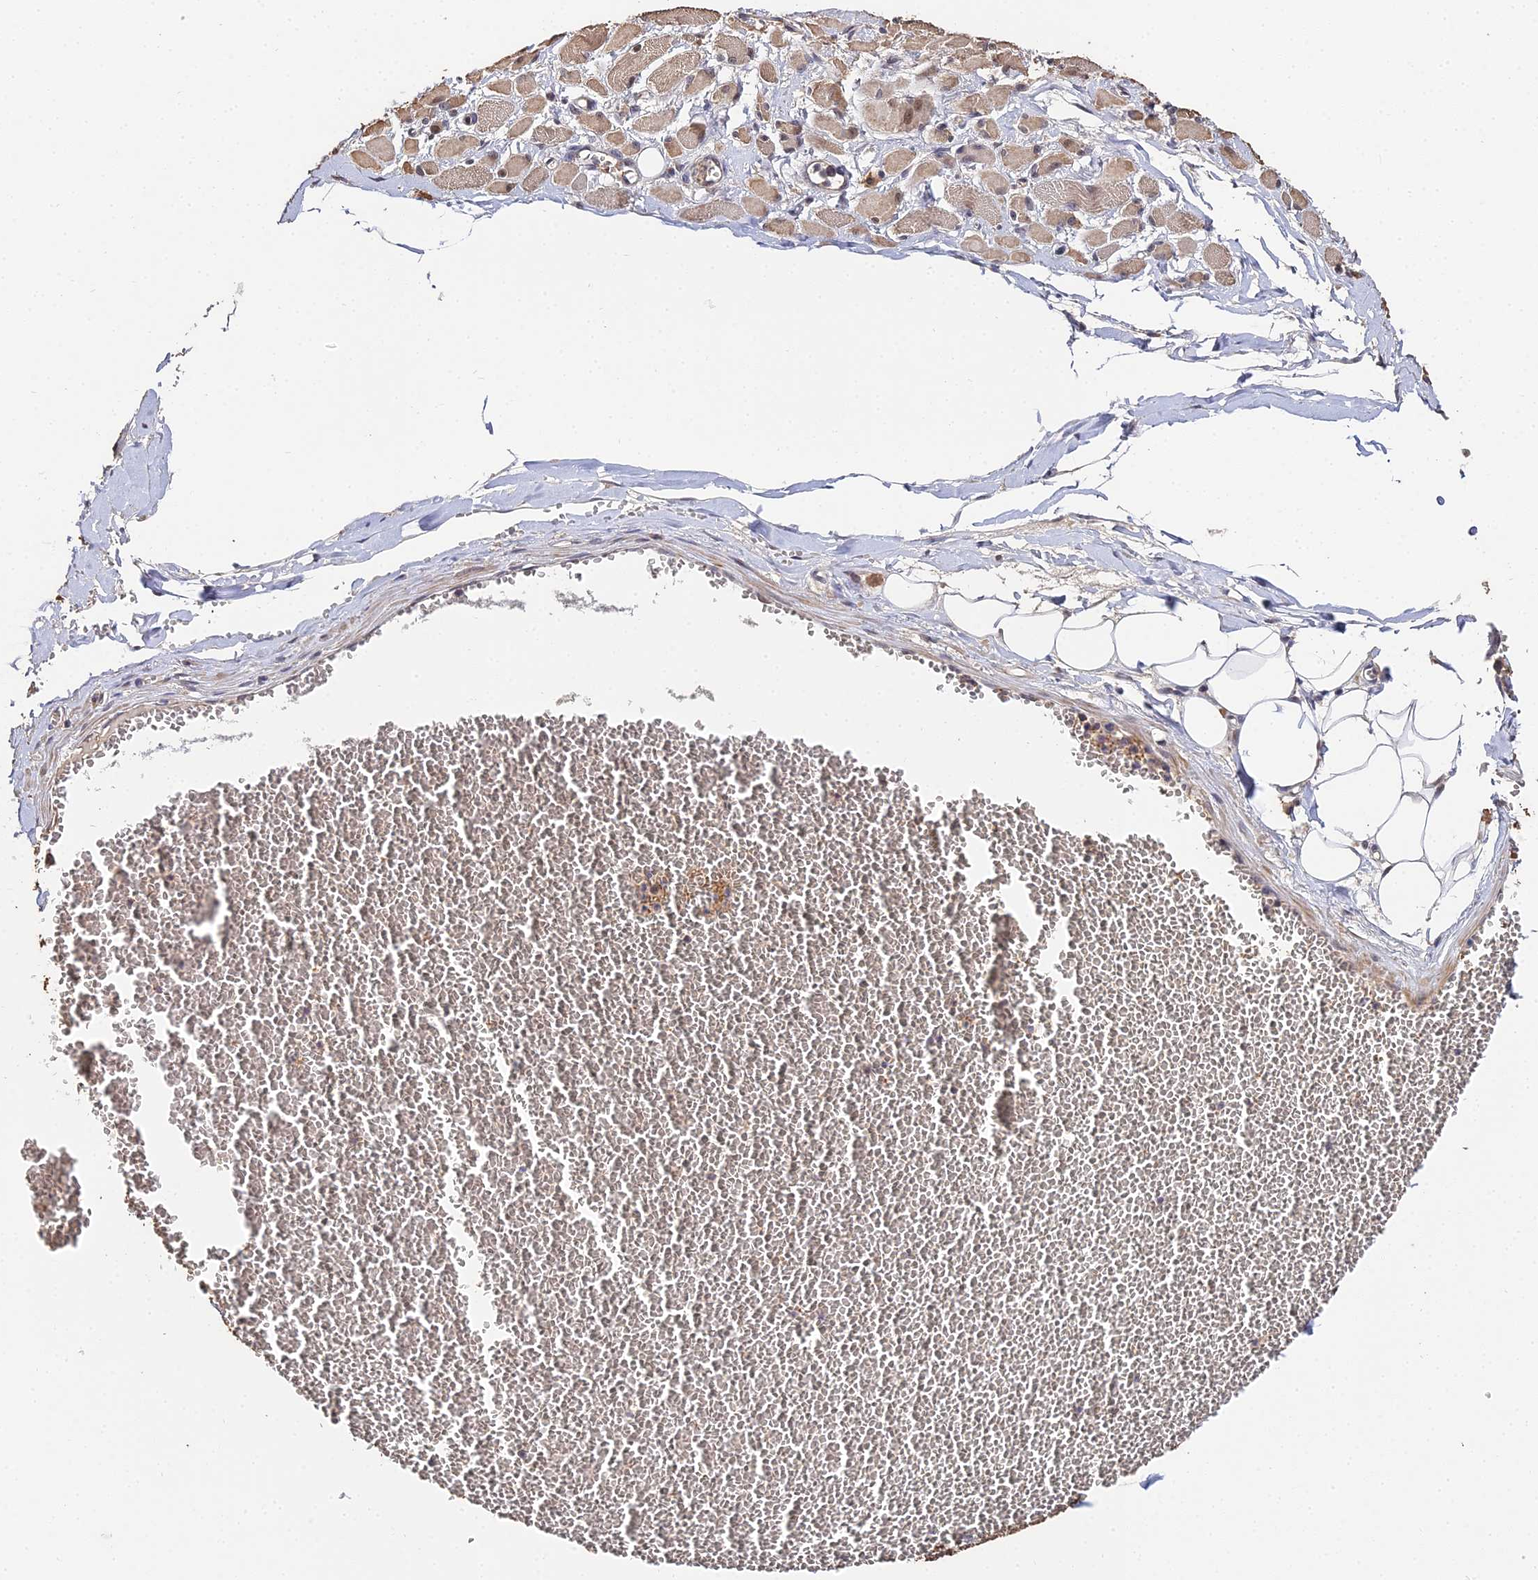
{"staining": {"intensity": "weak", "quantity": "25%-75%", "location": "cytoplasmic/membranous"}, "tissue": "skeletal muscle", "cell_type": "Myocytes", "image_type": "normal", "snomed": [{"axis": "morphology", "description": "Normal tissue, NOS"}, {"axis": "morphology", "description": "Basal cell carcinoma"}, {"axis": "topography", "description": "Skeletal muscle"}], "caption": "Normal skeletal muscle displays weak cytoplasmic/membranous staining in about 25%-75% of myocytes.", "gene": "LSM5", "patient": {"sex": "female", "age": 64}}